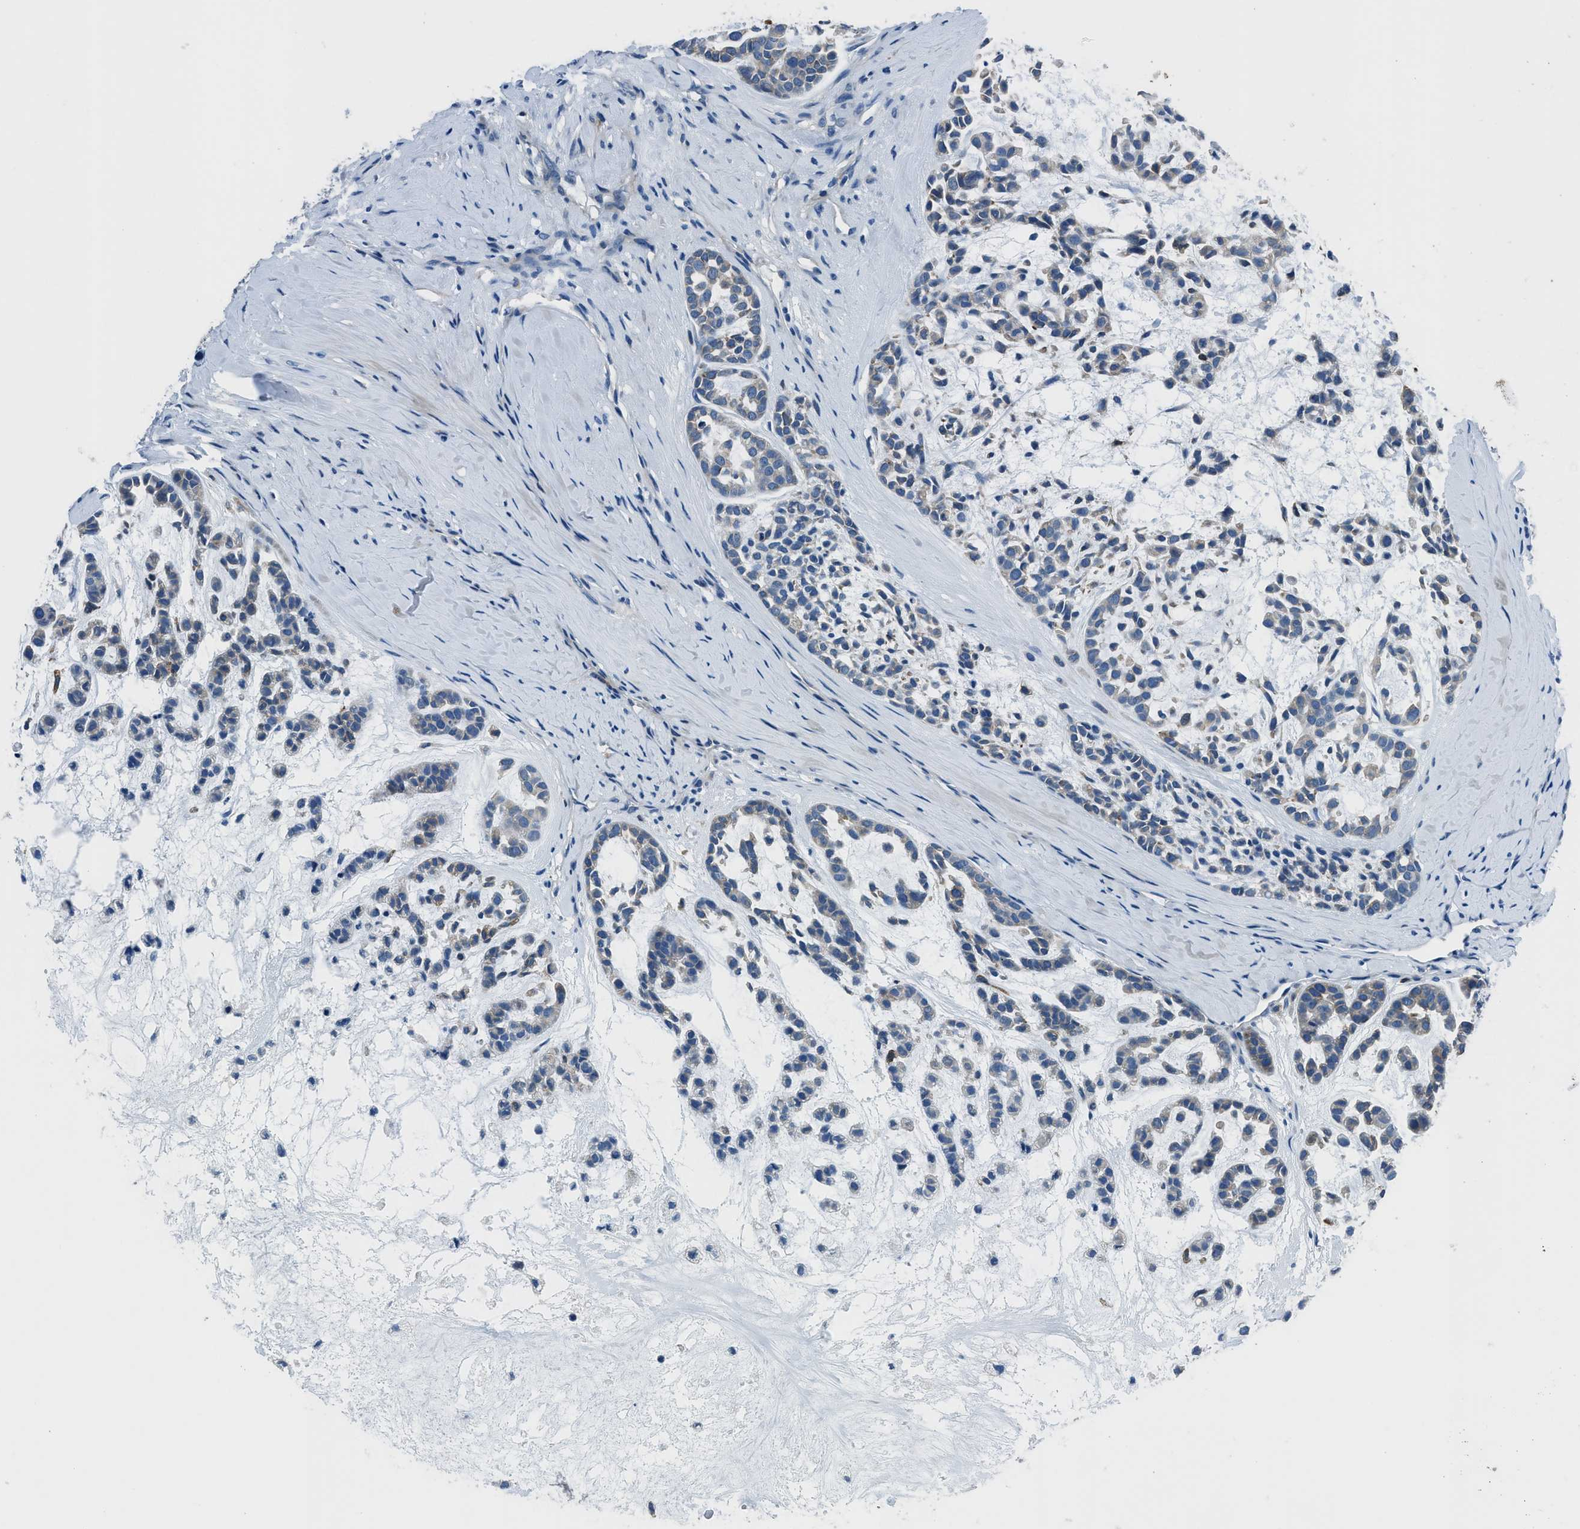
{"staining": {"intensity": "weak", "quantity": "25%-75%", "location": "cytoplasmic/membranous"}, "tissue": "head and neck cancer", "cell_type": "Tumor cells", "image_type": "cancer", "snomed": [{"axis": "morphology", "description": "Adenocarcinoma, NOS"}, {"axis": "morphology", "description": "Adenoma, NOS"}, {"axis": "topography", "description": "Head-Neck"}], "caption": "Head and neck cancer stained for a protein shows weak cytoplasmic/membranous positivity in tumor cells. The staining was performed using DAB, with brown indicating positive protein expression. Nuclei are stained blue with hematoxylin.", "gene": "GJA3", "patient": {"sex": "female", "age": 55}}